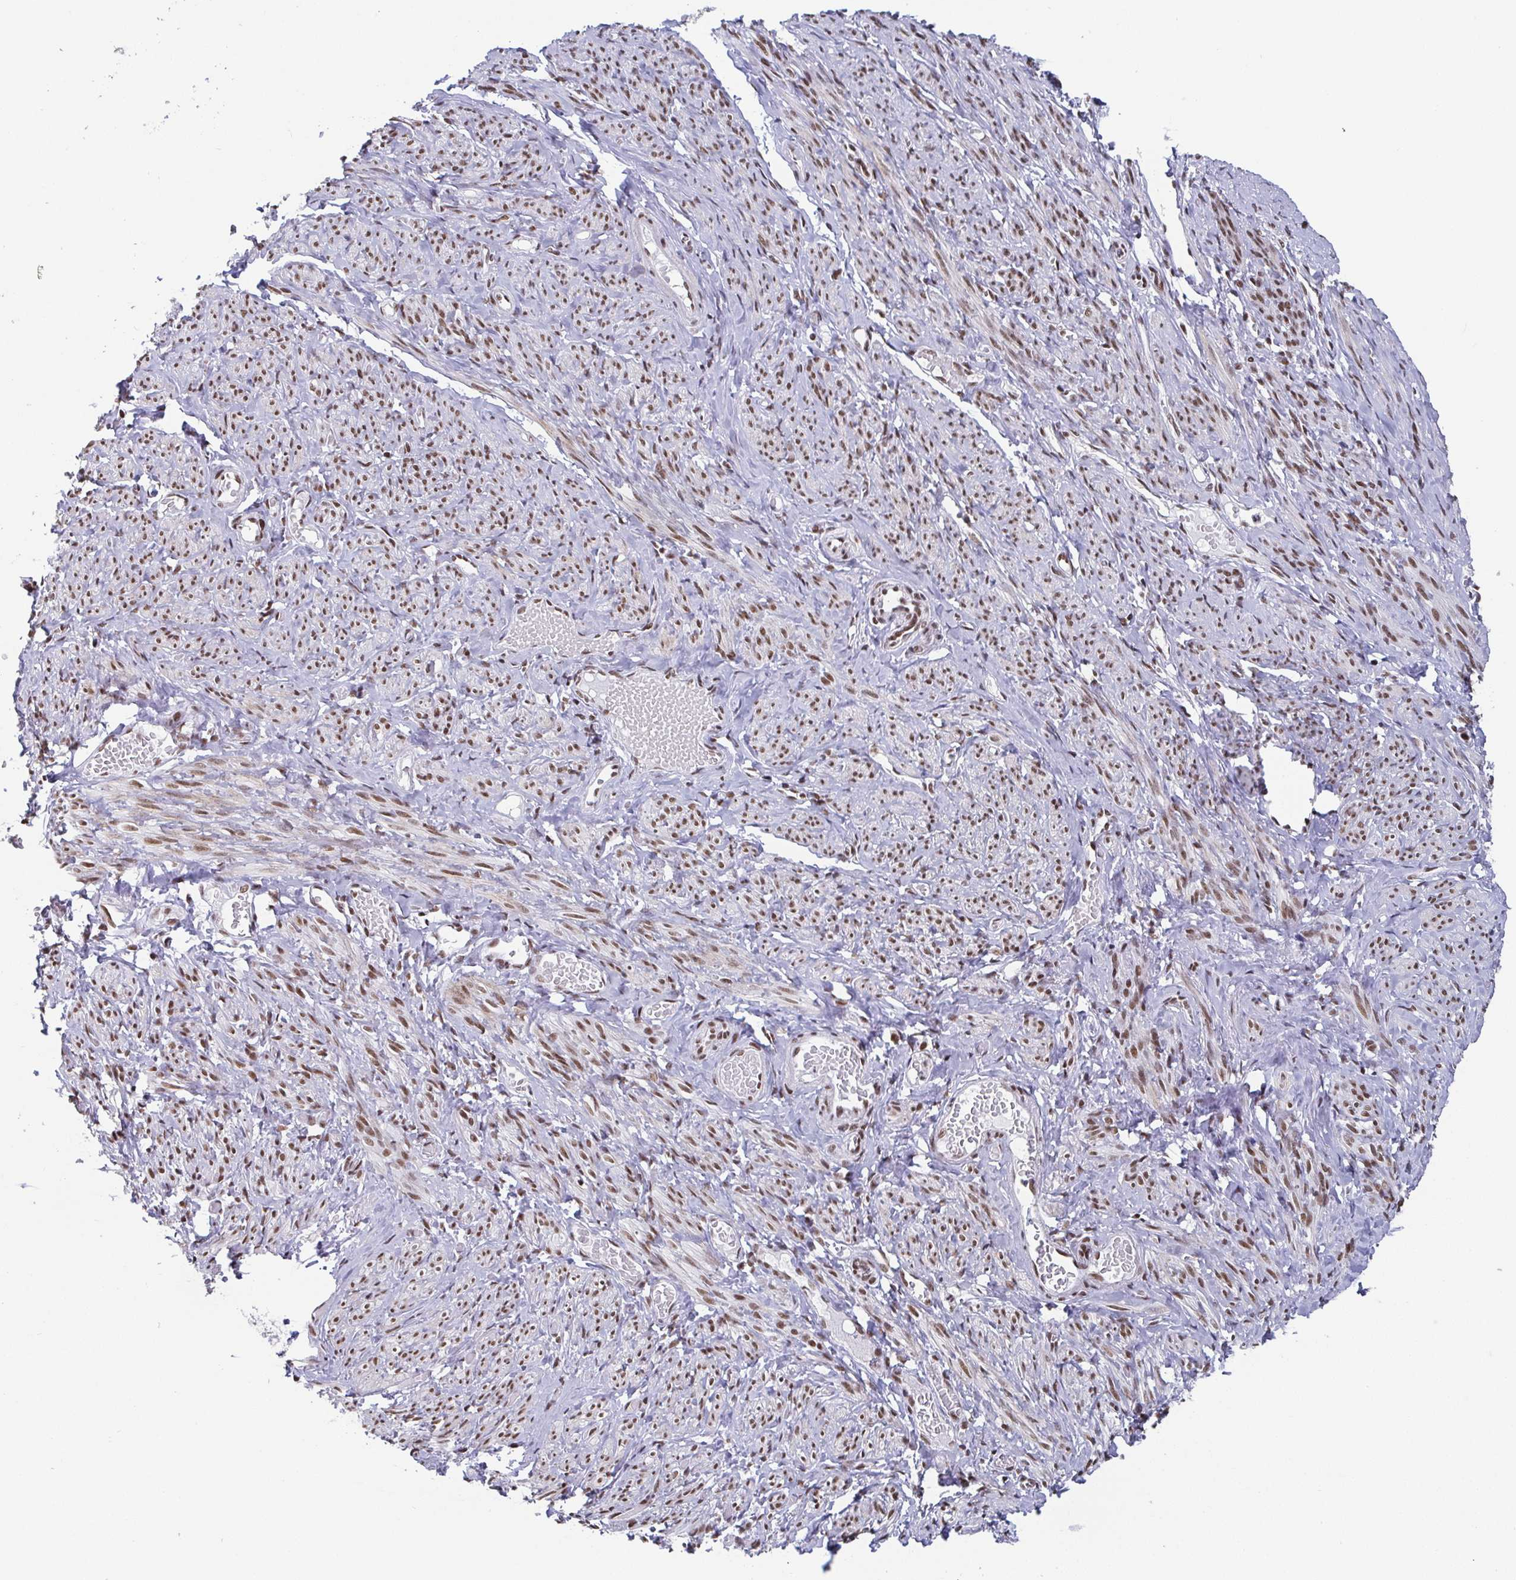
{"staining": {"intensity": "moderate", "quantity": ">75%", "location": "cytoplasmic/membranous,nuclear"}, "tissue": "smooth muscle", "cell_type": "Smooth muscle cells", "image_type": "normal", "snomed": [{"axis": "morphology", "description": "Normal tissue, NOS"}, {"axis": "topography", "description": "Smooth muscle"}], "caption": "Smooth muscle cells exhibit moderate cytoplasmic/membranous,nuclear staining in approximately >75% of cells in benign smooth muscle.", "gene": "CTCF", "patient": {"sex": "female", "age": 65}}